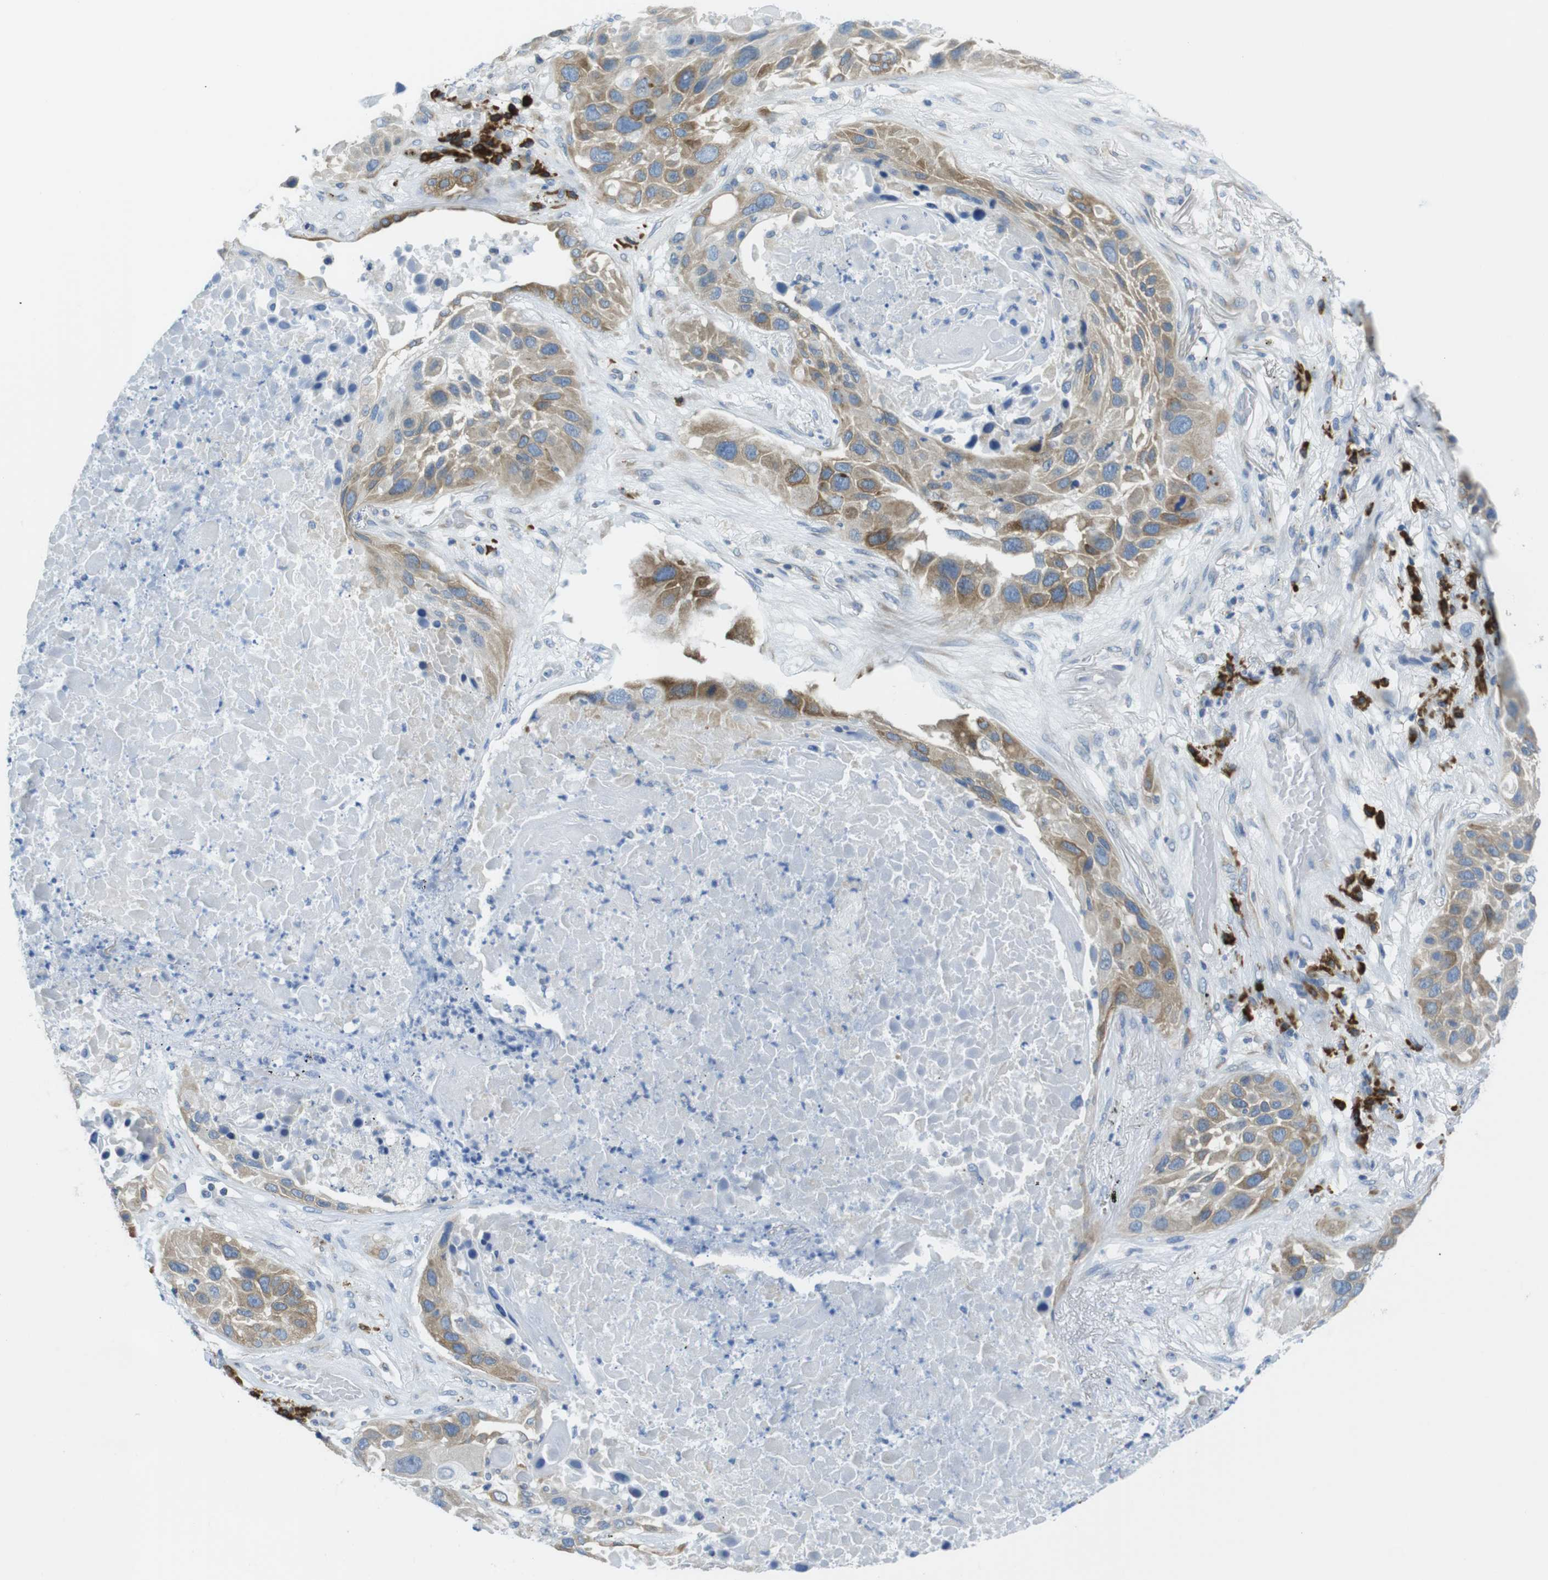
{"staining": {"intensity": "moderate", "quantity": ">75%", "location": "cytoplasmic/membranous"}, "tissue": "lung cancer", "cell_type": "Tumor cells", "image_type": "cancer", "snomed": [{"axis": "morphology", "description": "Squamous cell carcinoma, NOS"}, {"axis": "topography", "description": "Lung"}], "caption": "Lung squamous cell carcinoma stained for a protein (brown) demonstrates moderate cytoplasmic/membranous positive expression in approximately >75% of tumor cells.", "gene": "CLPTM1L", "patient": {"sex": "male", "age": 57}}